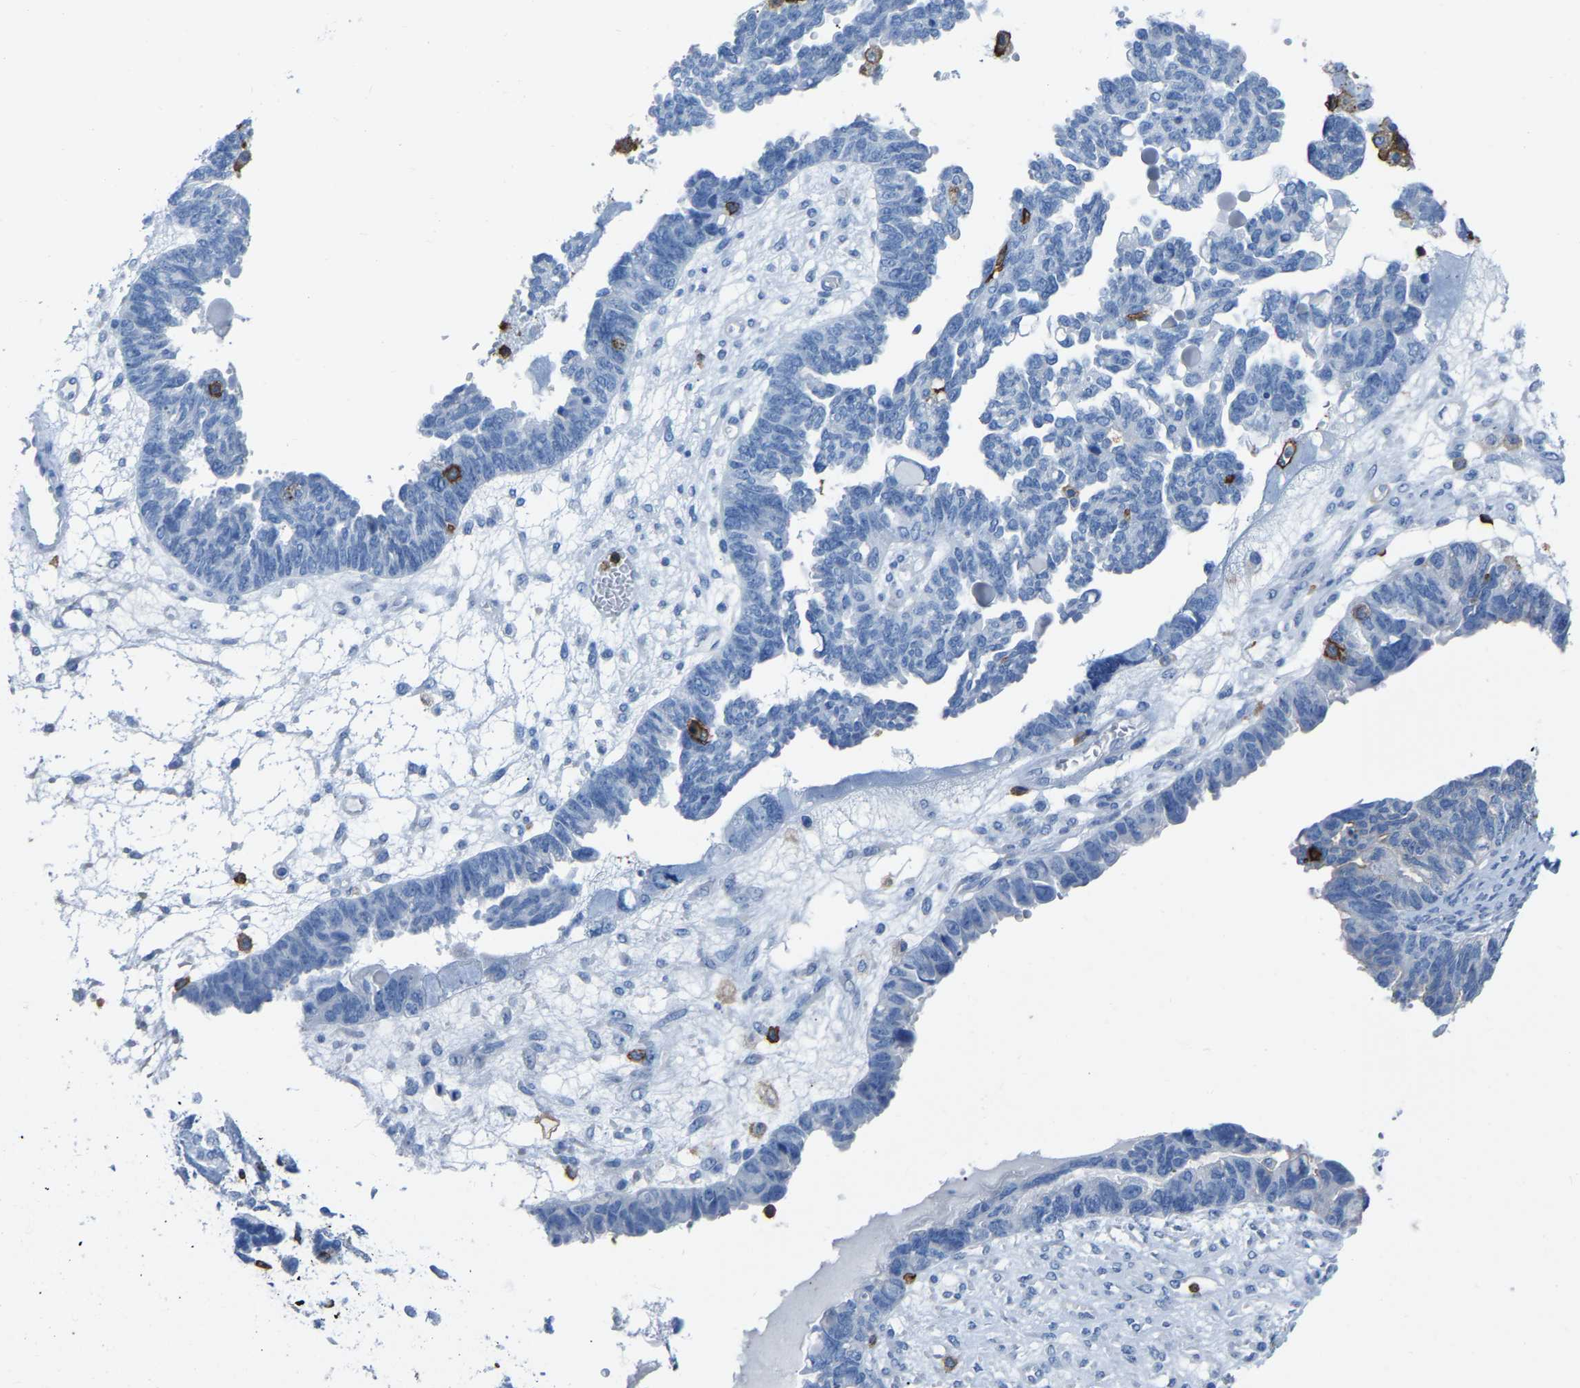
{"staining": {"intensity": "negative", "quantity": "none", "location": "none"}, "tissue": "ovarian cancer", "cell_type": "Tumor cells", "image_type": "cancer", "snomed": [{"axis": "morphology", "description": "Cystadenocarcinoma, serous, NOS"}, {"axis": "topography", "description": "Ovary"}], "caption": "High power microscopy micrograph of an immunohistochemistry histopathology image of ovarian cancer, revealing no significant staining in tumor cells.", "gene": "LSP1", "patient": {"sex": "female", "age": 79}}